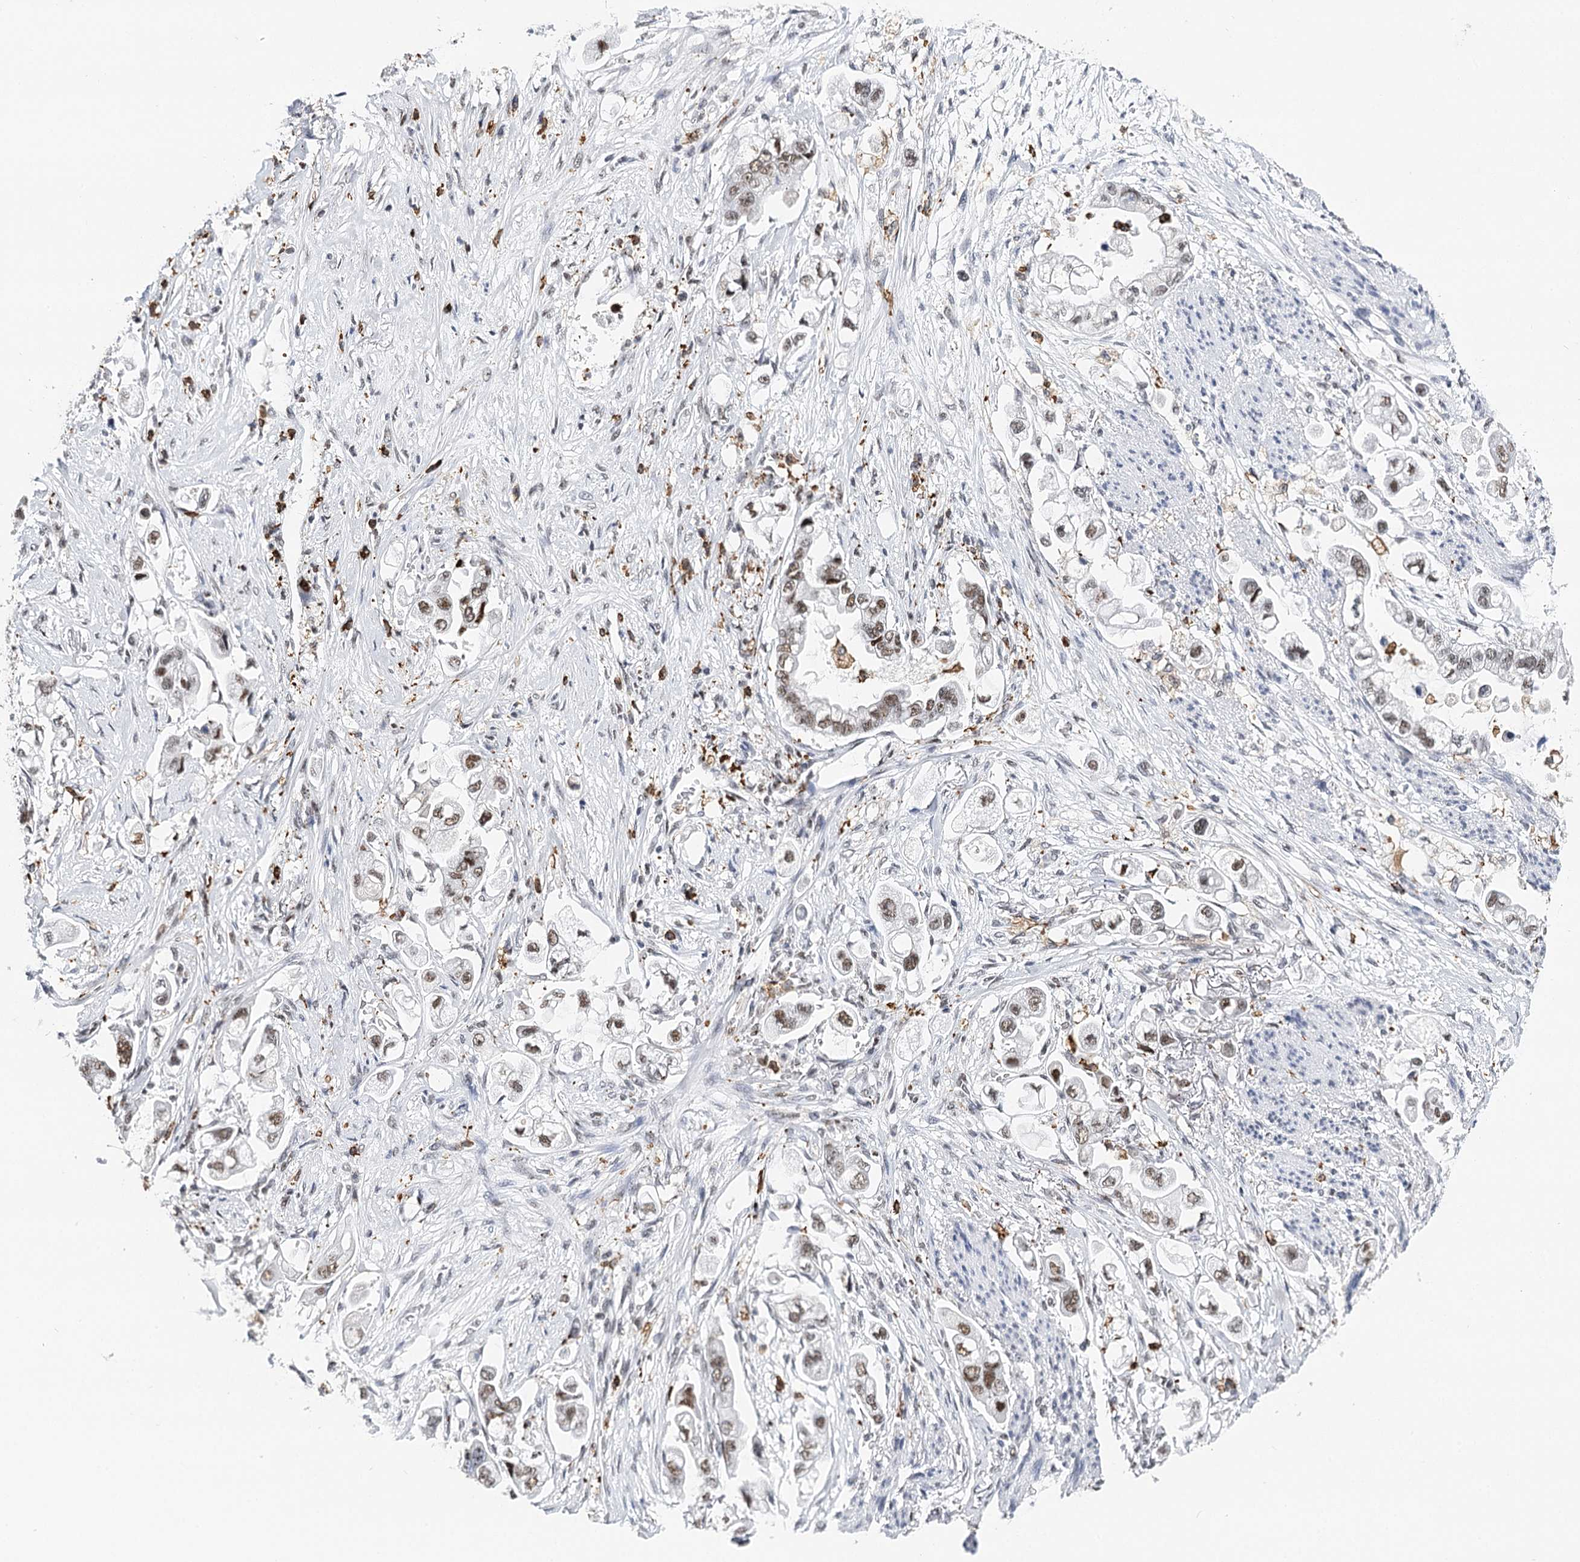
{"staining": {"intensity": "weak", "quantity": "25%-75%", "location": "nuclear"}, "tissue": "stomach cancer", "cell_type": "Tumor cells", "image_type": "cancer", "snomed": [{"axis": "morphology", "description": "Adenocarcinoma, NOS"}, {"axis": "topography", "description": "Stomach"}], "caption": "Brown immunohistochemical staining in stomach cancer (adenocarcinoma) displays weak nuclear positivity in about 25%-75% of tumor cells. Using DAB (3,3'-diaminobenzidine) (brown) and hematoxylin (blue) stains, captured at high magnification using brightfield microscopy.", "gene": "BARD1", "patient": {"sex": "male", "age": 62}}